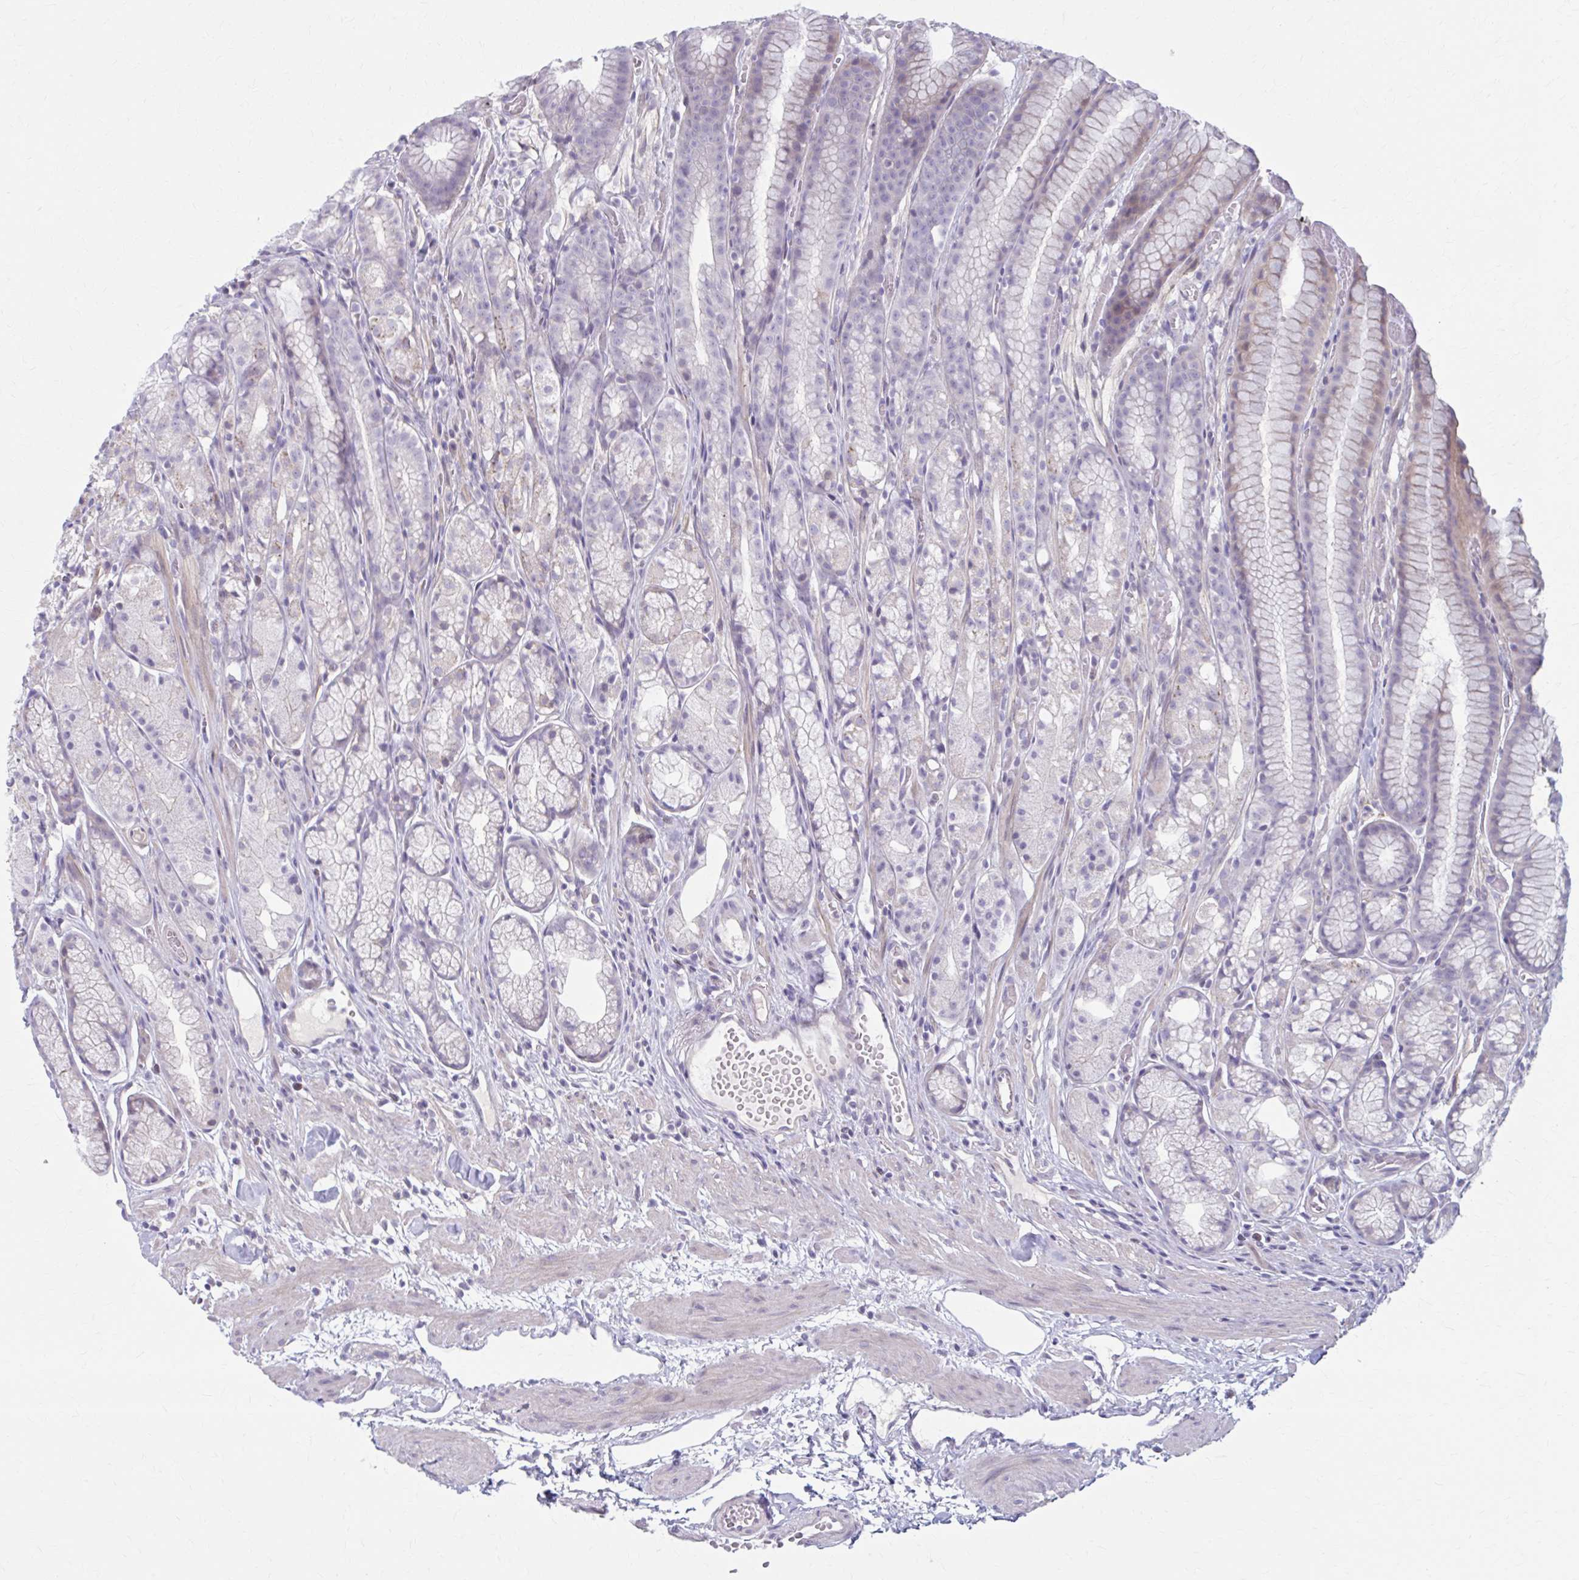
{"staining": {"intensity": "weak", "quantity": "<25%", "location": "cytoplasmic/membranous"}, "tissue": "stomach", "cell_type": "Glandular cells", "image_type": "normal", "snomed": [{"axis": "morphology", "description": "Normal tissue, NOS"}, {"axis": "topography", "description": "Smooth muscle"}, {"axis": "topography", "description": "Stomach"}], "caption": "Immunohistochemistry photomicrograph of normal stomach: stomach stained with DAB (3,3'-diaminobenzidine) reveals no significant protein expression in glandular cells. (DAB (3,3'-diaminobenzidine) immunohistochemistry (IHC) with hematoxylin counter stain).", "gene": "CHST3", "patient": {"sex": "male", "age": 70}}